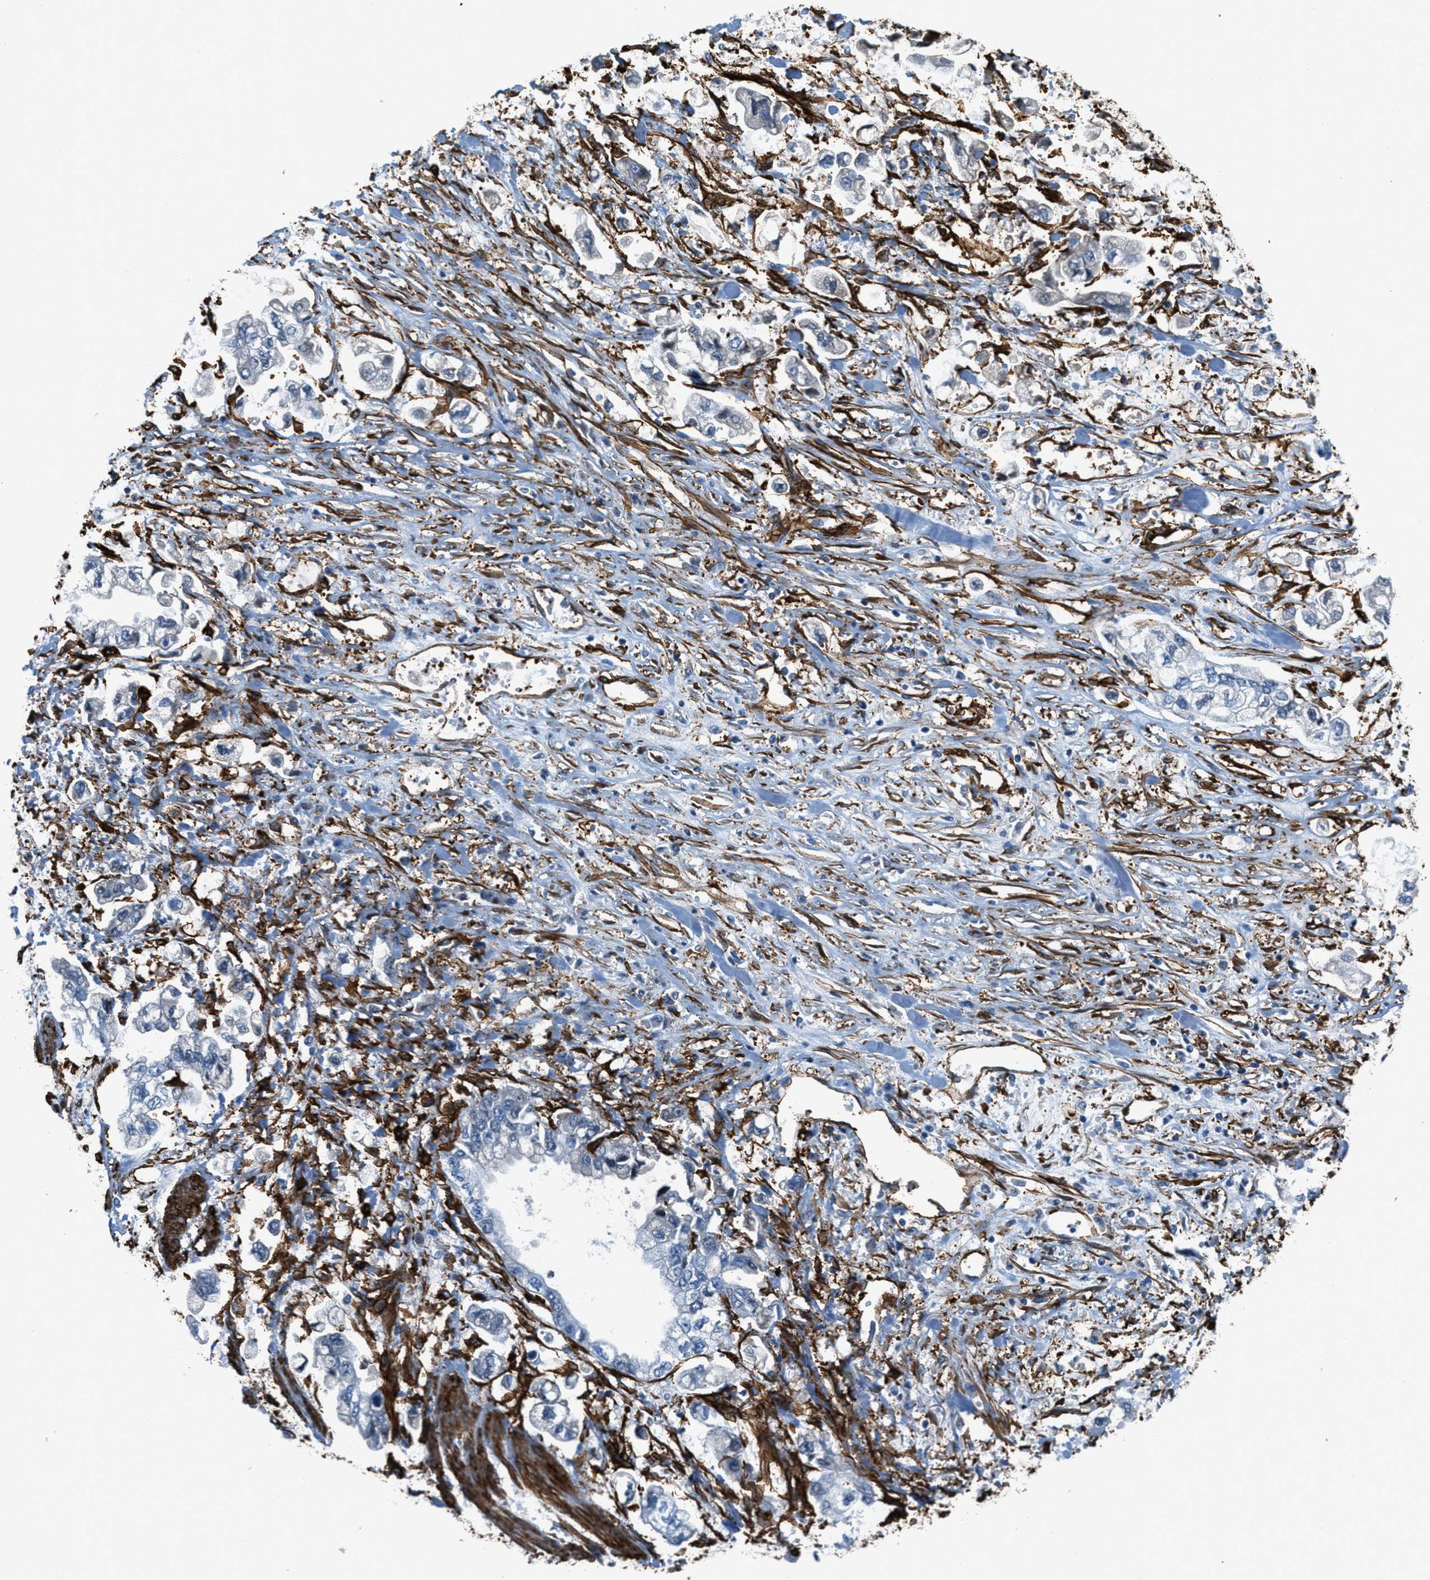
{"staining": {"intensity": "negative", "quantity": "none", "location": "none"}, "tissue": "stomach cancer", "cell_type": "Tumor cells", "image_type": "cancer", "snomed": [{"axis": "morphology", "description": "Normal tissue, NOS"}, {"axis": "morphology", "description": "Adenocarcinoma, NOS"}, {"axis": "topography", "description": "Stomach"}], "caption": "Tumor cells are negative for brown protein staining in adenocarcinoma (stomach).", "gene": "CALD1", "patient": {"sex": "male", "age": 62}}